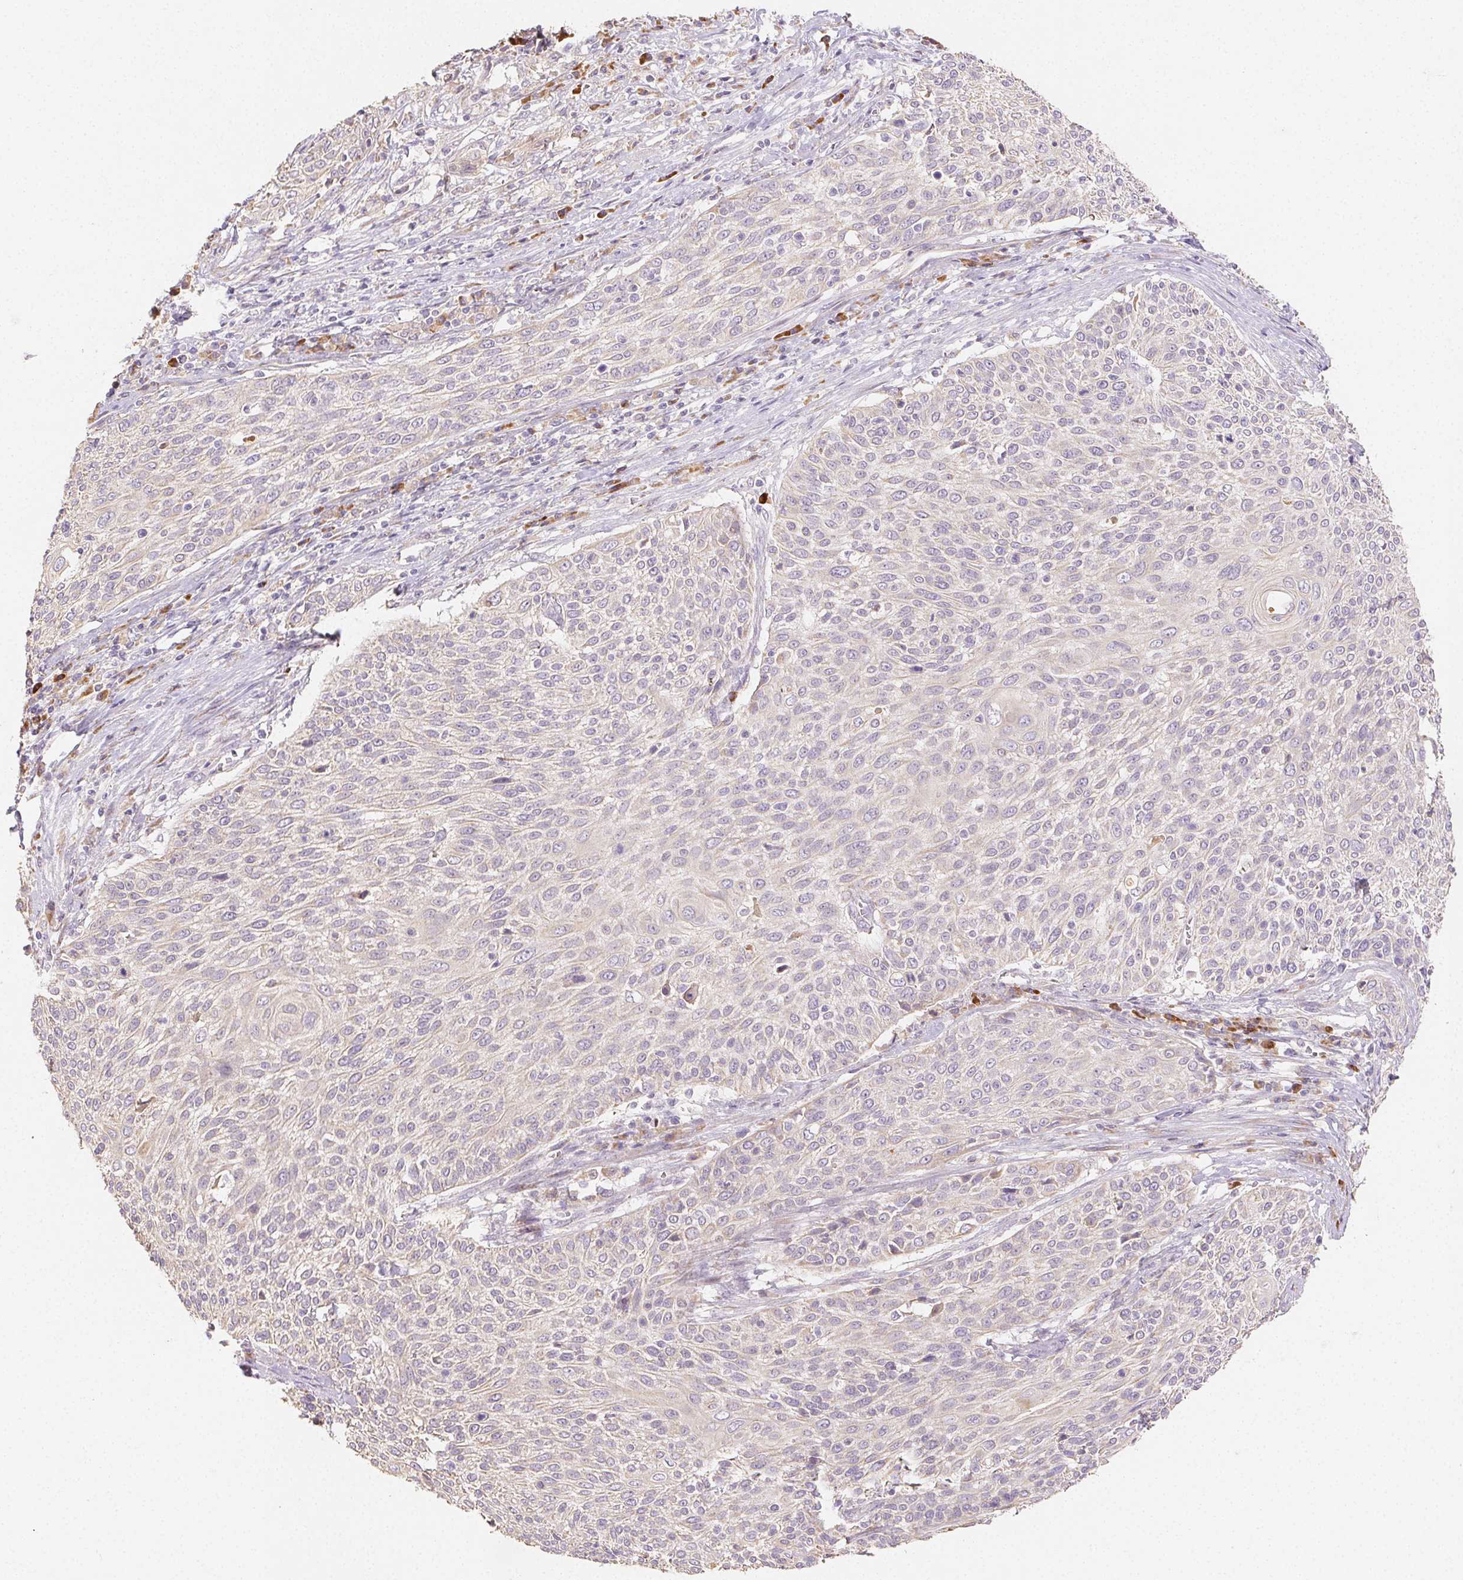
{"staining": {"intensity": "negative", "quantity": "none", "location": "none"}, "tissue": "cervical cancer", "cell_type": "Tumor cells", "image_type": "cancer", "snomed": [{"axis": "morphology", "description": "Squamous cell carcinoma, NOS"}, {"axis": "topography", "description": "Cervix"}], "caption": "A micrograph of human squamous cell carcinoma (cervical) is negative for staining in tumor cells.", "gene": "ACVR1B", "patient": {"sex": "female", "age": 31}}